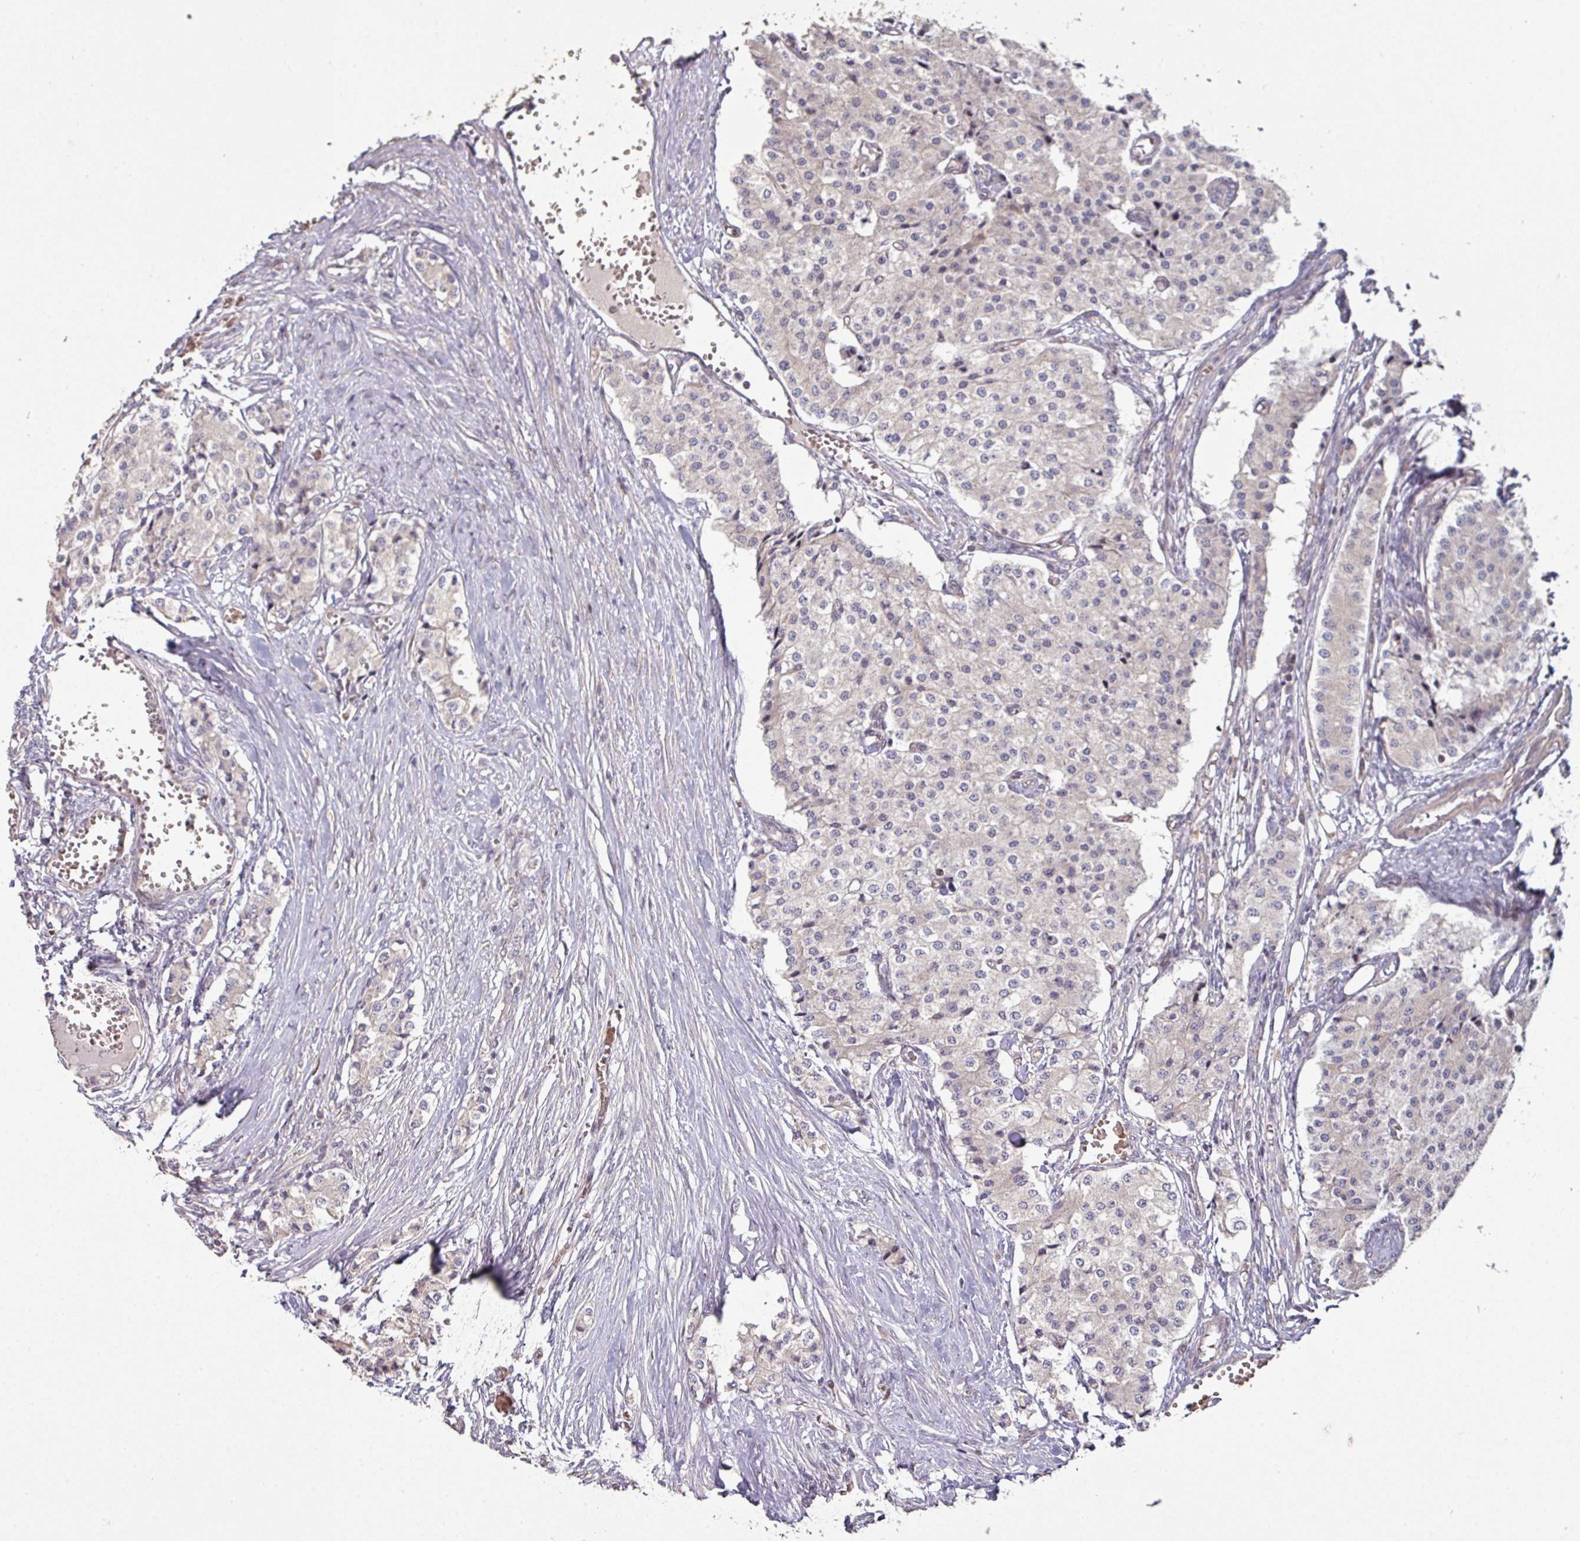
{"staining": {"intensity": "negative", "quantity": "none", "location": "none"}, "tissue": "carcinoid", "cell_type": "Tumor cells", "image_type": "cancer", "snomed": [{"axis": "morphology", "description": "Carcinoid, malignant, NOS"}, {"axis": "topography", "description": "Colon"}], "caption": "DAB (3,3'-diaminobenzidine) immunohistochemical staining of carcinoid exhibits no significant expression in tumor cells. (IHC, brightfield microscopy, high magnification).", "gene": "RPL23A", "patient": {"sex": "female", "age": 52}}